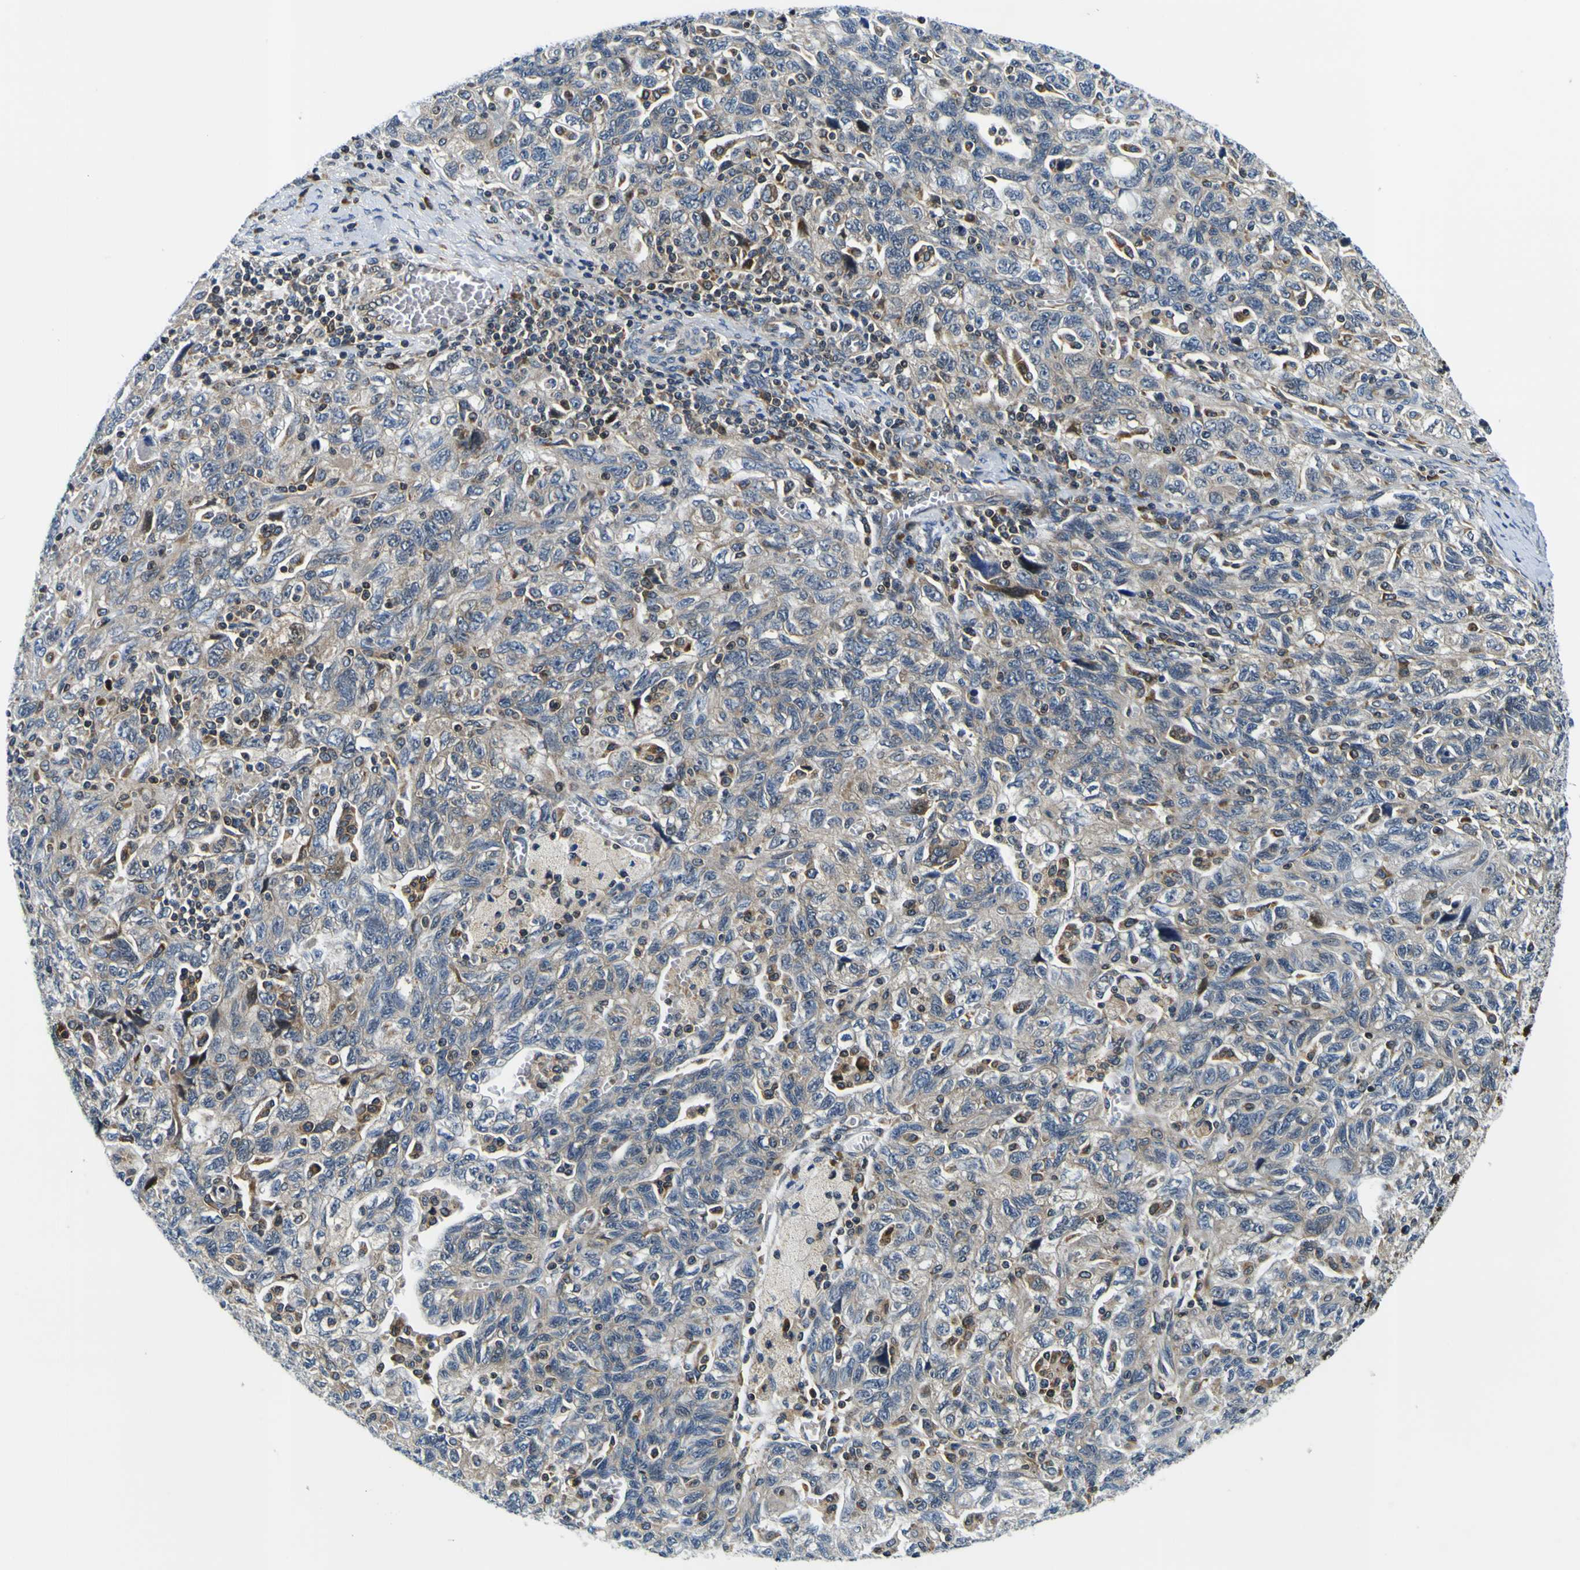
{"staining": {"intensity": "weak", "quantity": ">75%", "location": "cytoplasmic/membranous"}, "tissue": "ovarian cancer", "cell_type": "Tumor cells", "image_type": "cancer", "snomed": [{"axis": "morphology", "description": "Carcinoma, NOS"}, {"axis": "morphology", "description": "Cystadenocarcinoma, serous, NOS"}, {"axis": "topography", "description": "Ovary"}], "caption": "A photomicrograph of human carcinoma (ovarian) stained for a protein displays weak cytoplasmic/membranous brown staining in tumor cells. The staining is performed using DAB (3,3'-diaminobenzidine) brown chromogen to label protein expression. The nuclei are counter-stained blue using hematoxylin.", "gene": "NLRP3", "patient": {"sex": "female", "age": 69}}